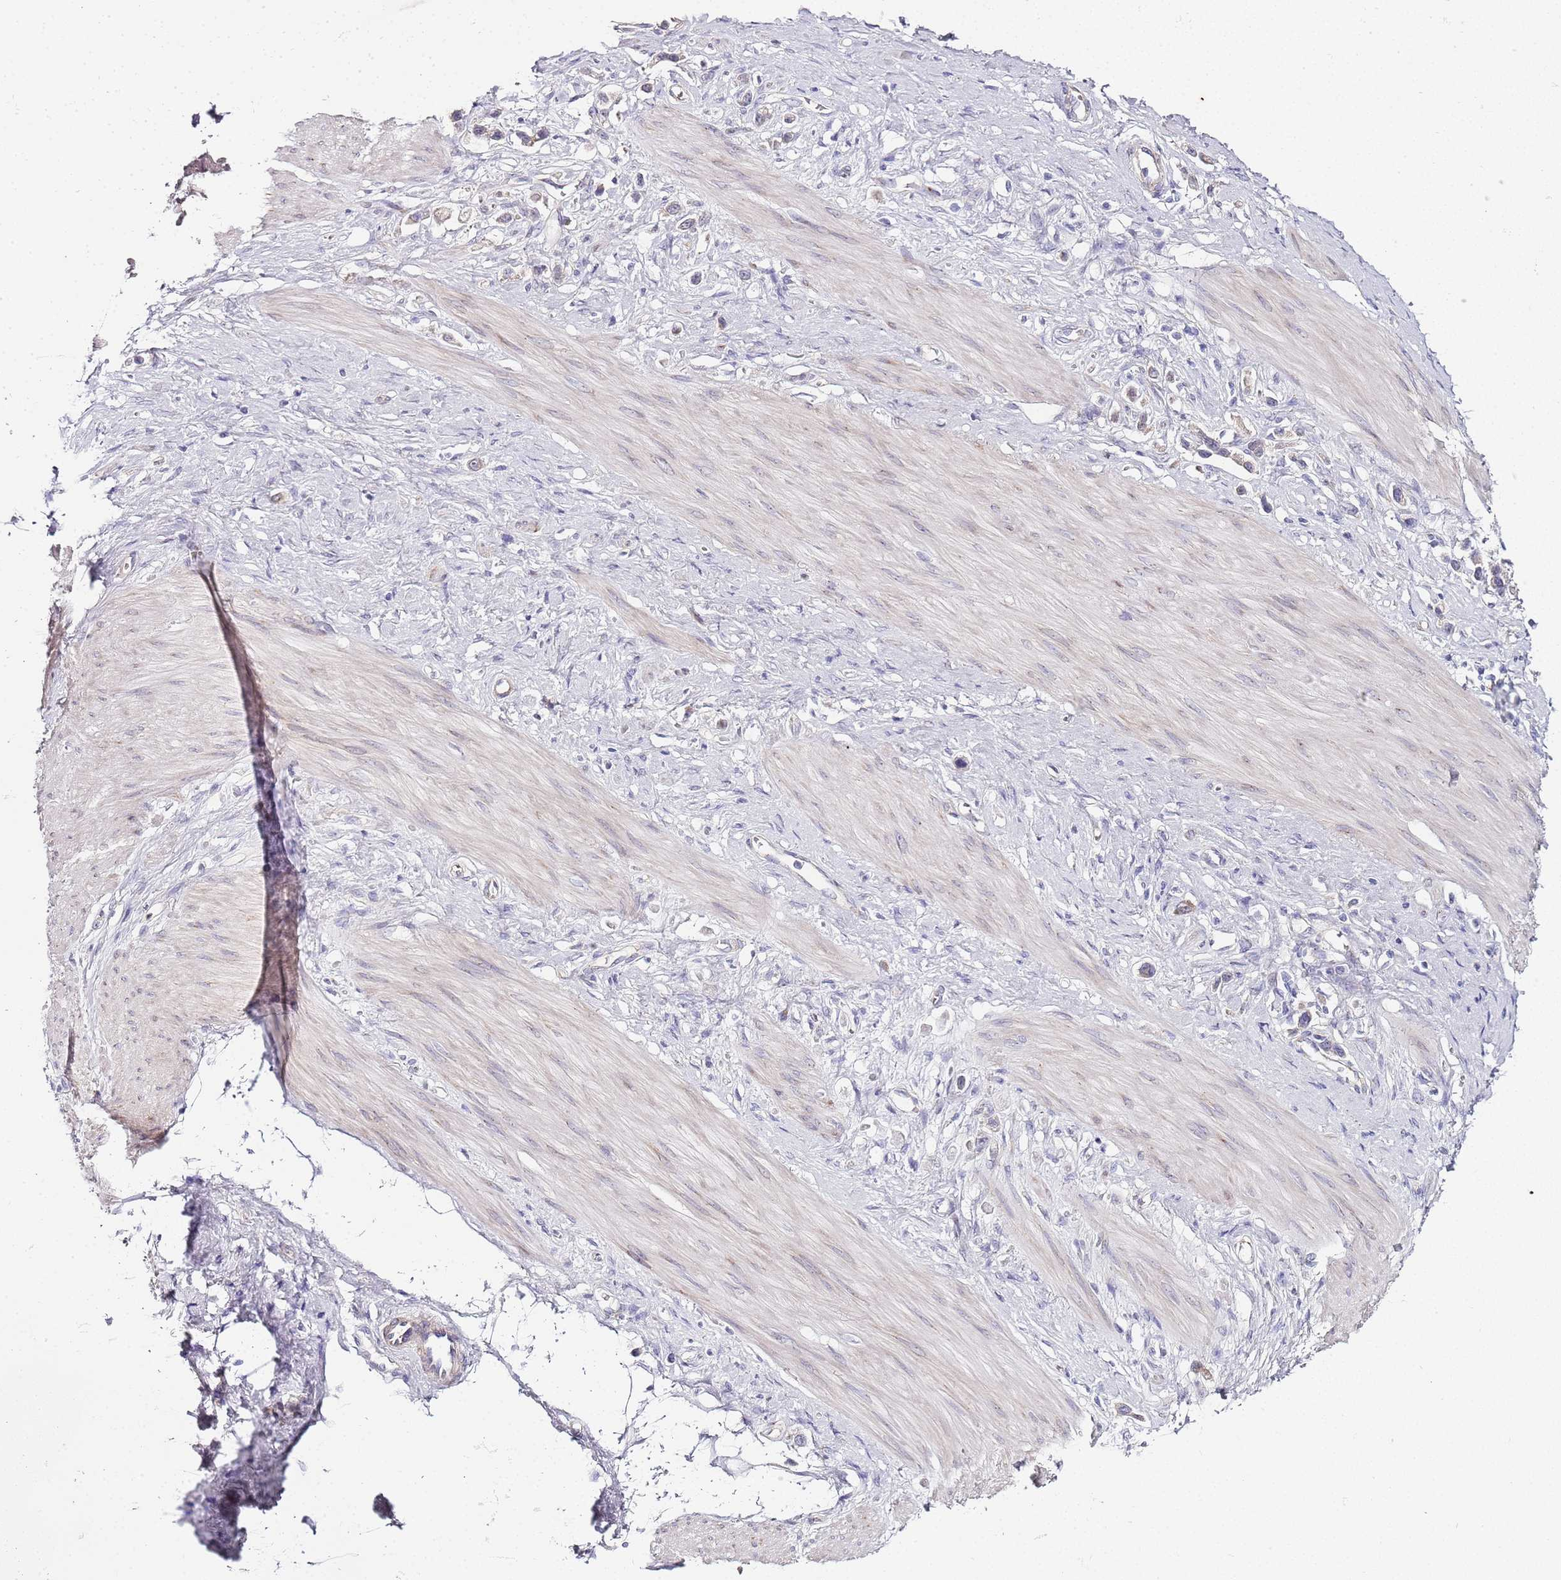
{"staining": {"intensity": "negative", "quantity": "none", "location": "none"}, "tissue": "stomach cancer", "cell_type": "Tumor cells", "image_type": "cancer", "snomed": [{"axis": "morphology", "description": "Adenocarcinoma, NOS"}, {"axis": "topography", "description": "Stomach"}], "caption": "A high-resolution histopathology image shows immunohistochemistry staining of adenocarcinoma (stomach), which reveals no significant positivity in tumor cells.", "gene": "TBC1D9", "patient": {"sex": "female", "age": 65}}